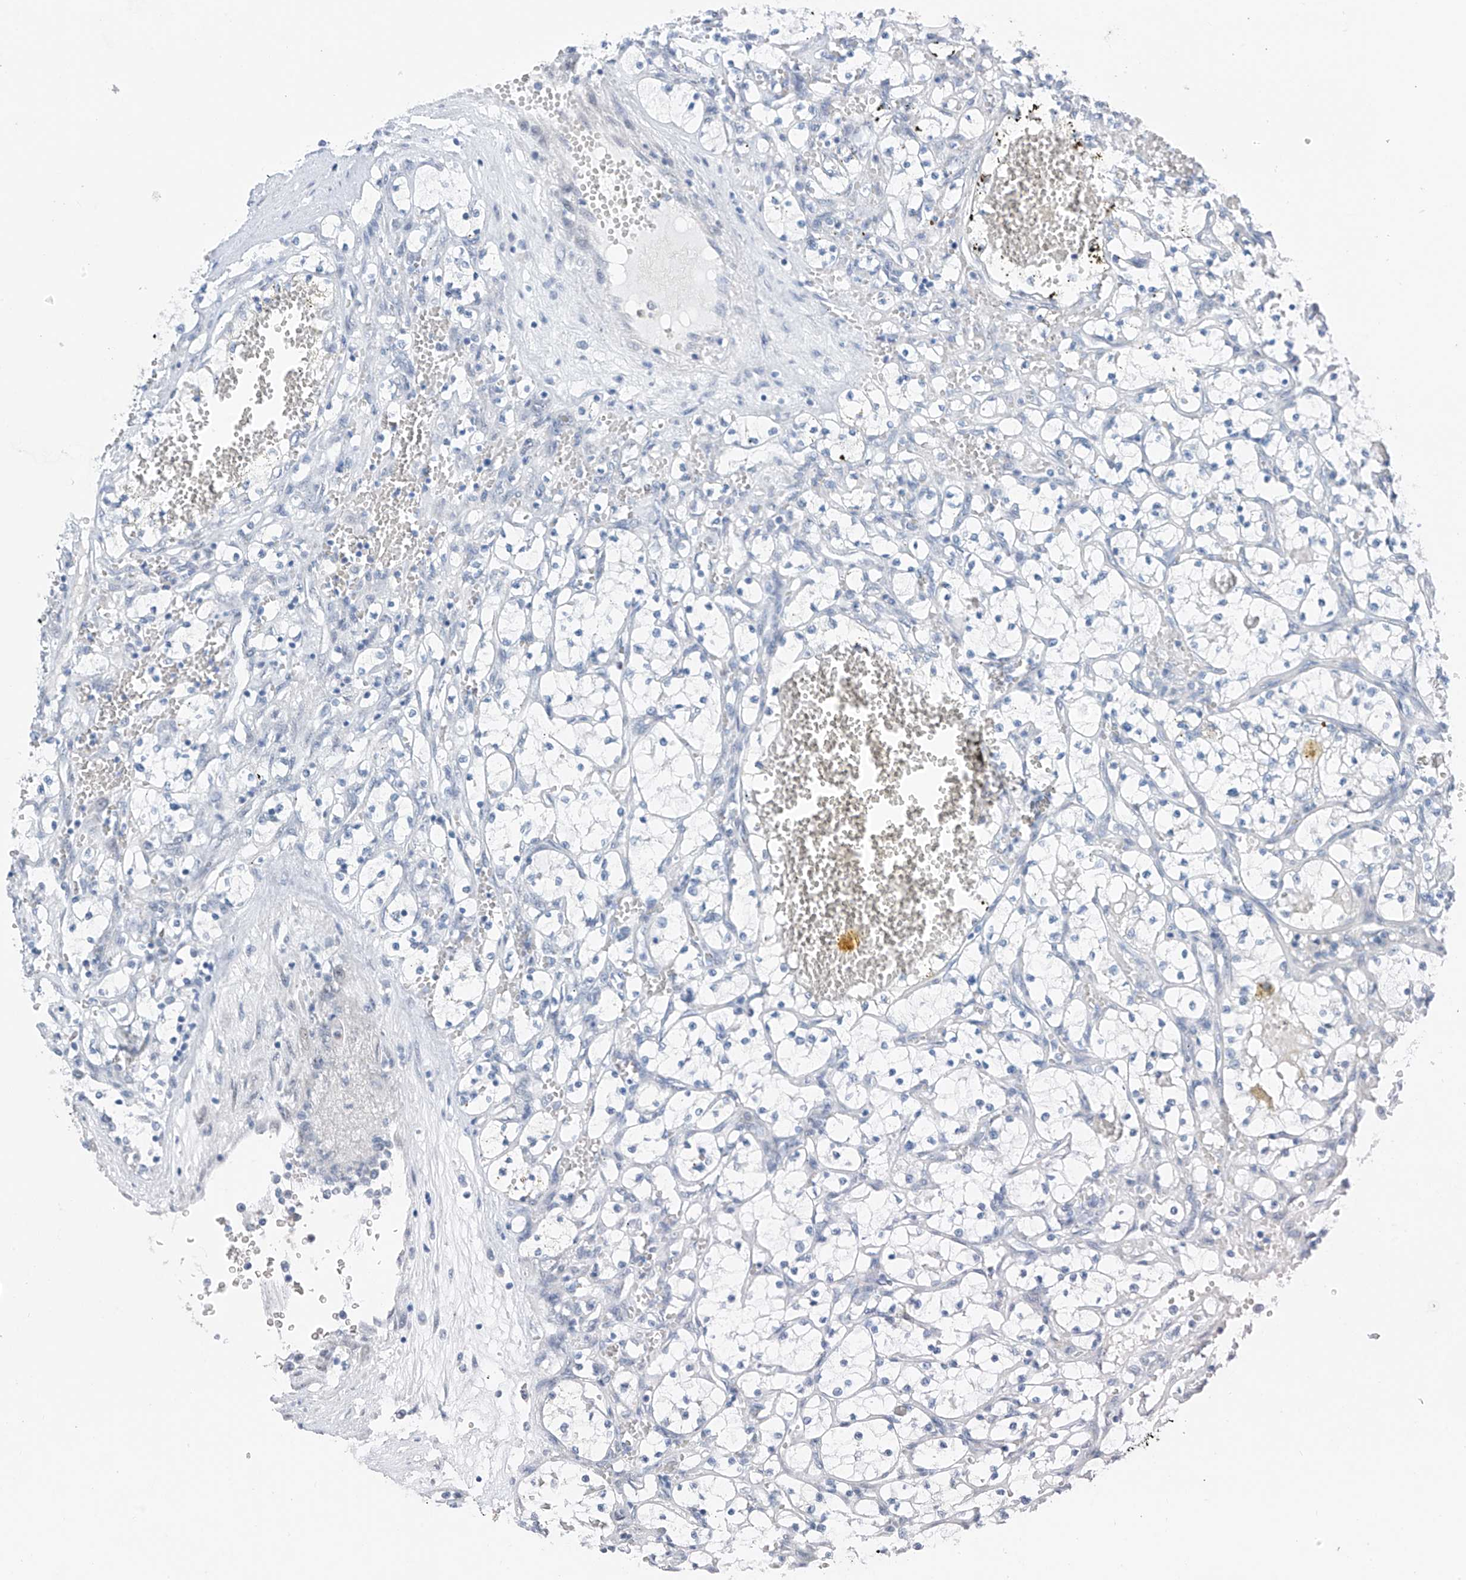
{"staining": {"intensity": "negative", "quantity": "none", "location": "none"}, "tissue": "renal cancer", "cell_type": "Tumor cells", "image_type": "cancer", "snomed": [{"axis": "morphology", "description": "Adenocarcinoma, NOS"}, {"axis": "topography", "description": "Kidney"}], "caption": "Micrograph shows no significant protein staining in tumor cells of renal adenocarcinoma.", "gene": "CYP4V2", "patient": {"sex": "female", "age": 69}}